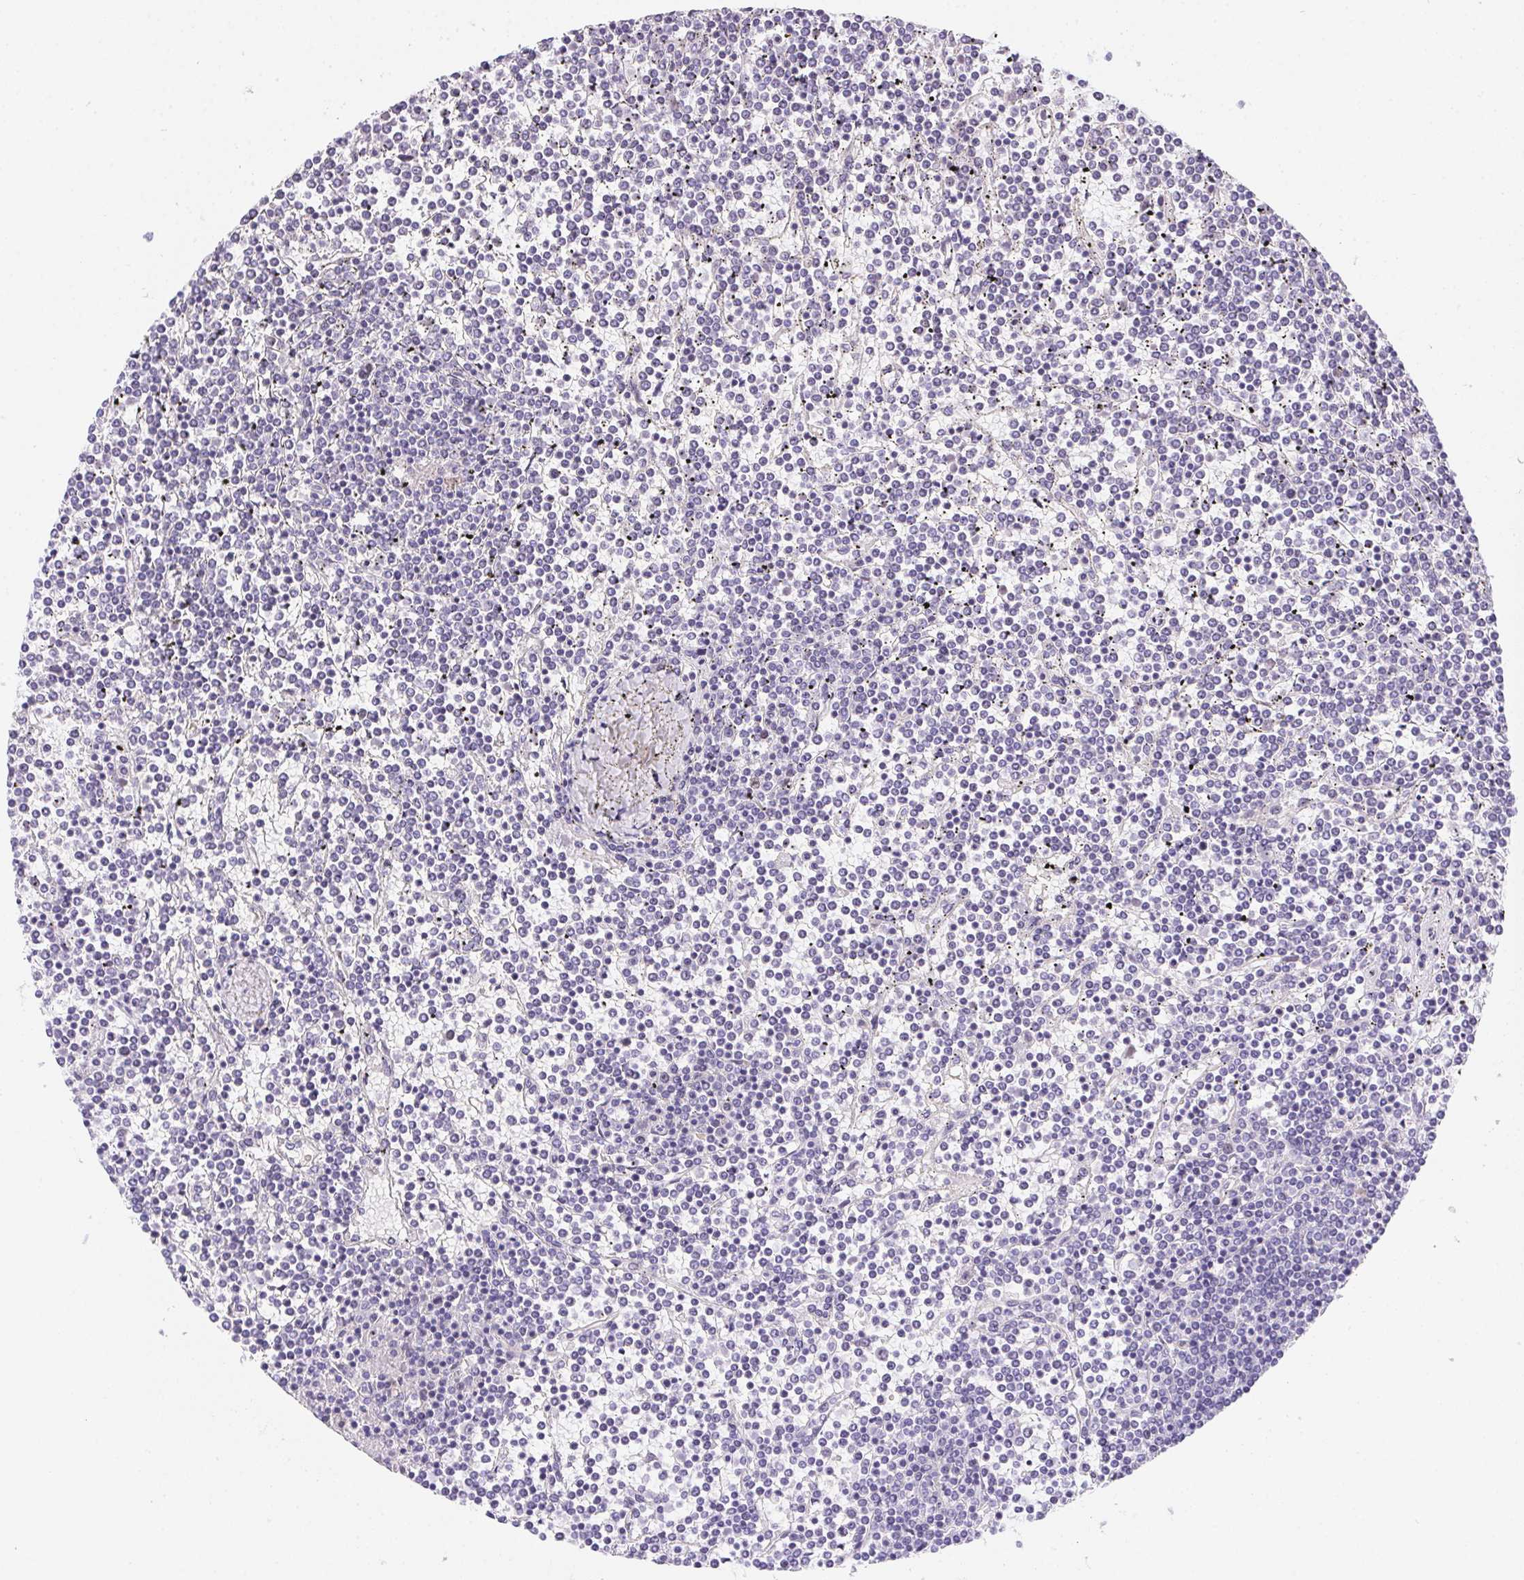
{"staining": {"intensity": "negative", "quantity": "none", "location": "none"}, "tissue": "lymphoma", "cell_type": "Tumor cells", "image_type": "cancer", "snomed": [{"axis": "morphology", "description": "Malignant lymphoma, non-Hodgkin's type, Low grade"}, {"axis": "topography", "description": "Spleen"}], "caption": "High magnification brightfield microscopy of lymphoma stained with DAB (3,3'-diaminobenzidine) (brown) and counterstained with hematoxylin (blue): tumor cells show no significant positivity. (DAB IHC visualized using brightfield microscopy, high magnification).", "gene": "HELLS", "patient": {"sex": "female", "age": 19}}